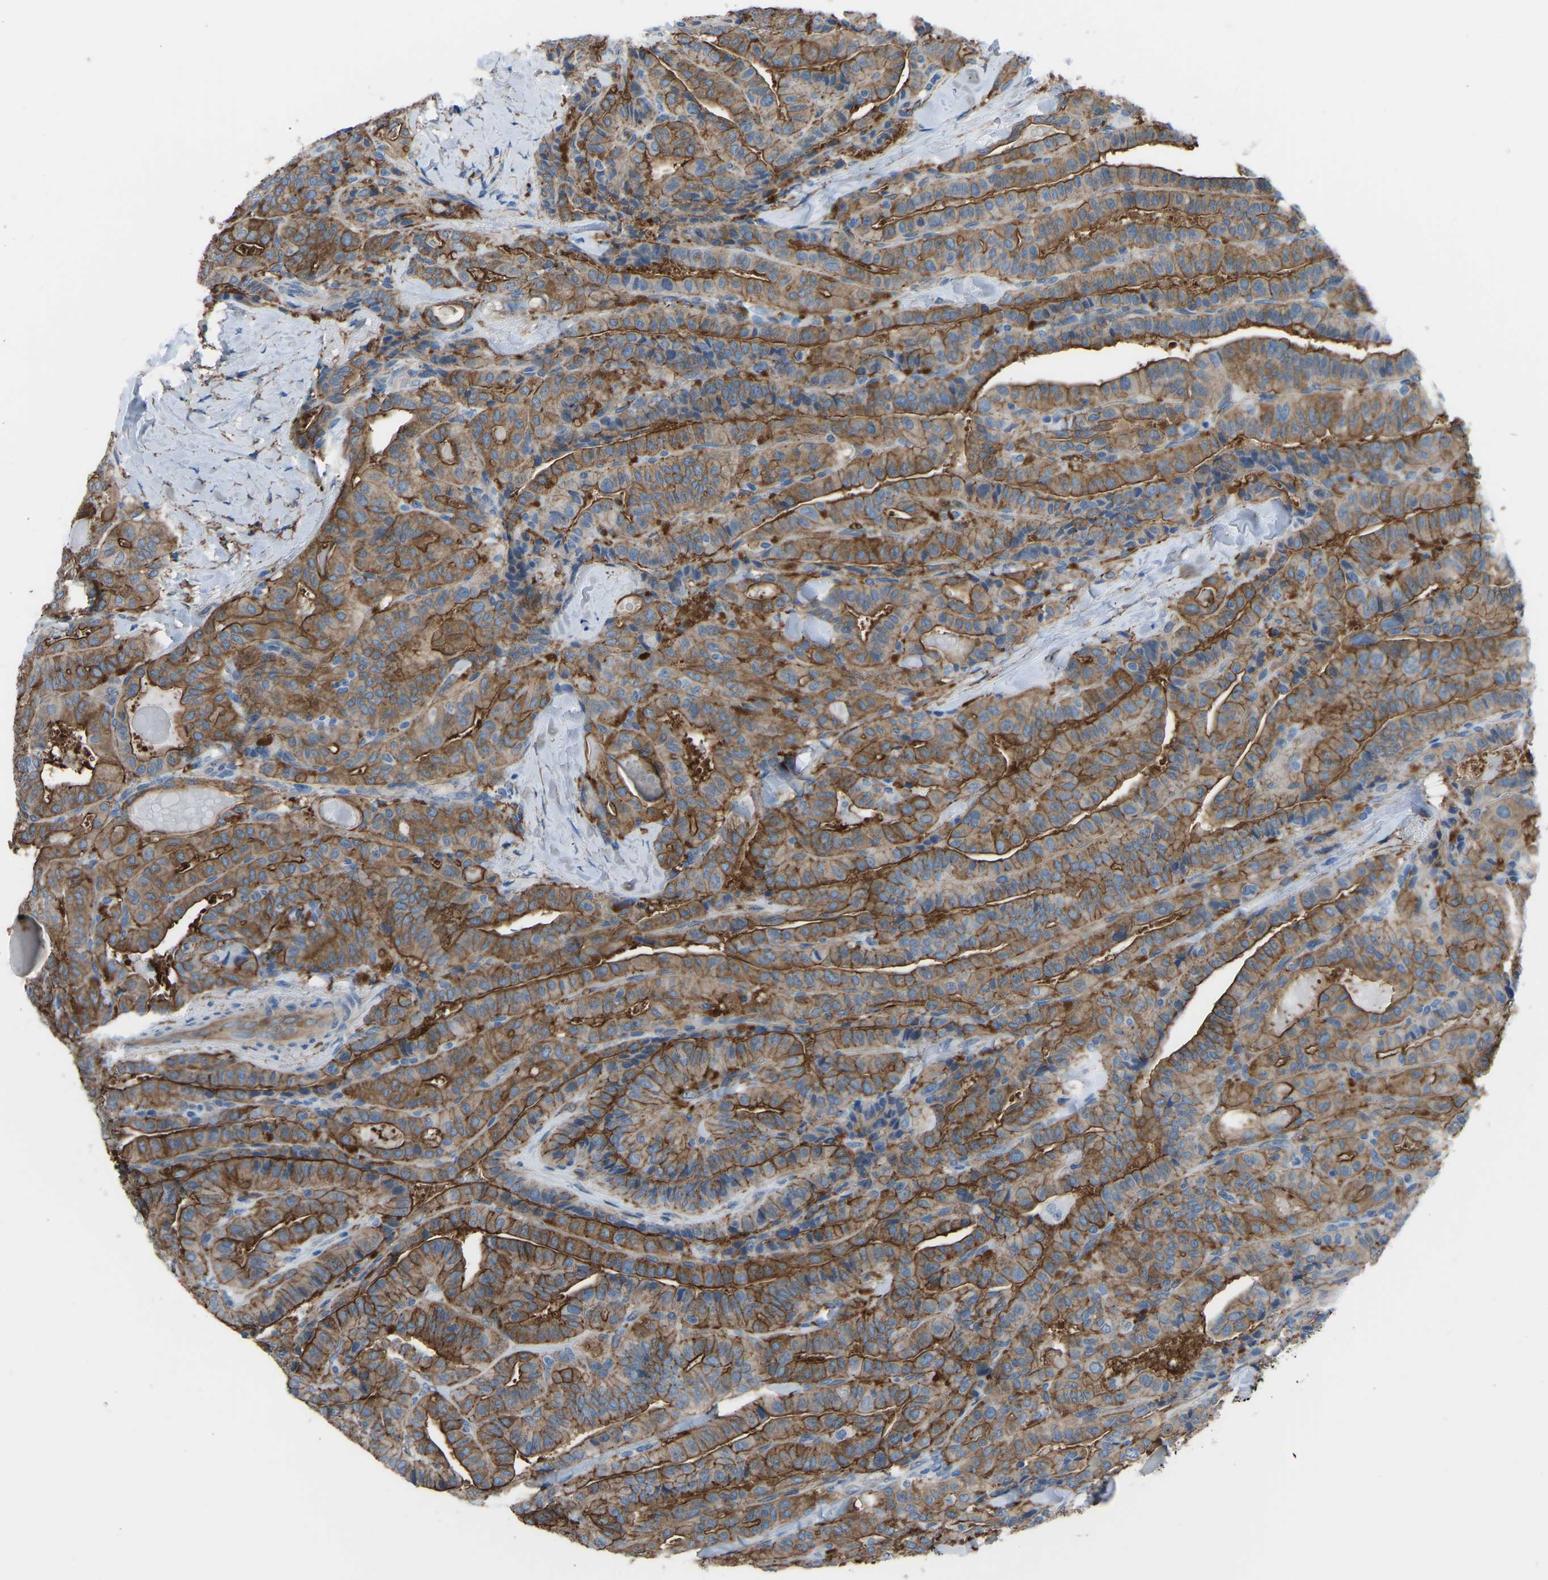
{"staining": {"intensity": "strong", "quantity": ">75%", "location": "cytoplasmic/membranous"}, "tissue": "thyroid cancer", "cell_type": "Tumor cells", "image_type": "cancer", "snomed": [{"axis": "morphology", "description": "Papillary adenocarcinoma, NOS"}, {"axis": "topography", "description": "Thyroid gland"}], "caption": "IHC image of neoplastic tissue: thyroid cancer stained using immunohistochemistry demonstrates high levels of strong protein expression localized specifically in the cytoplasmic/membranous of tumor cells, appearing as a cytoplasmic/membranous brown color.", "gene": "MYH10", "patient": {"sex": "male", "age": 77}}